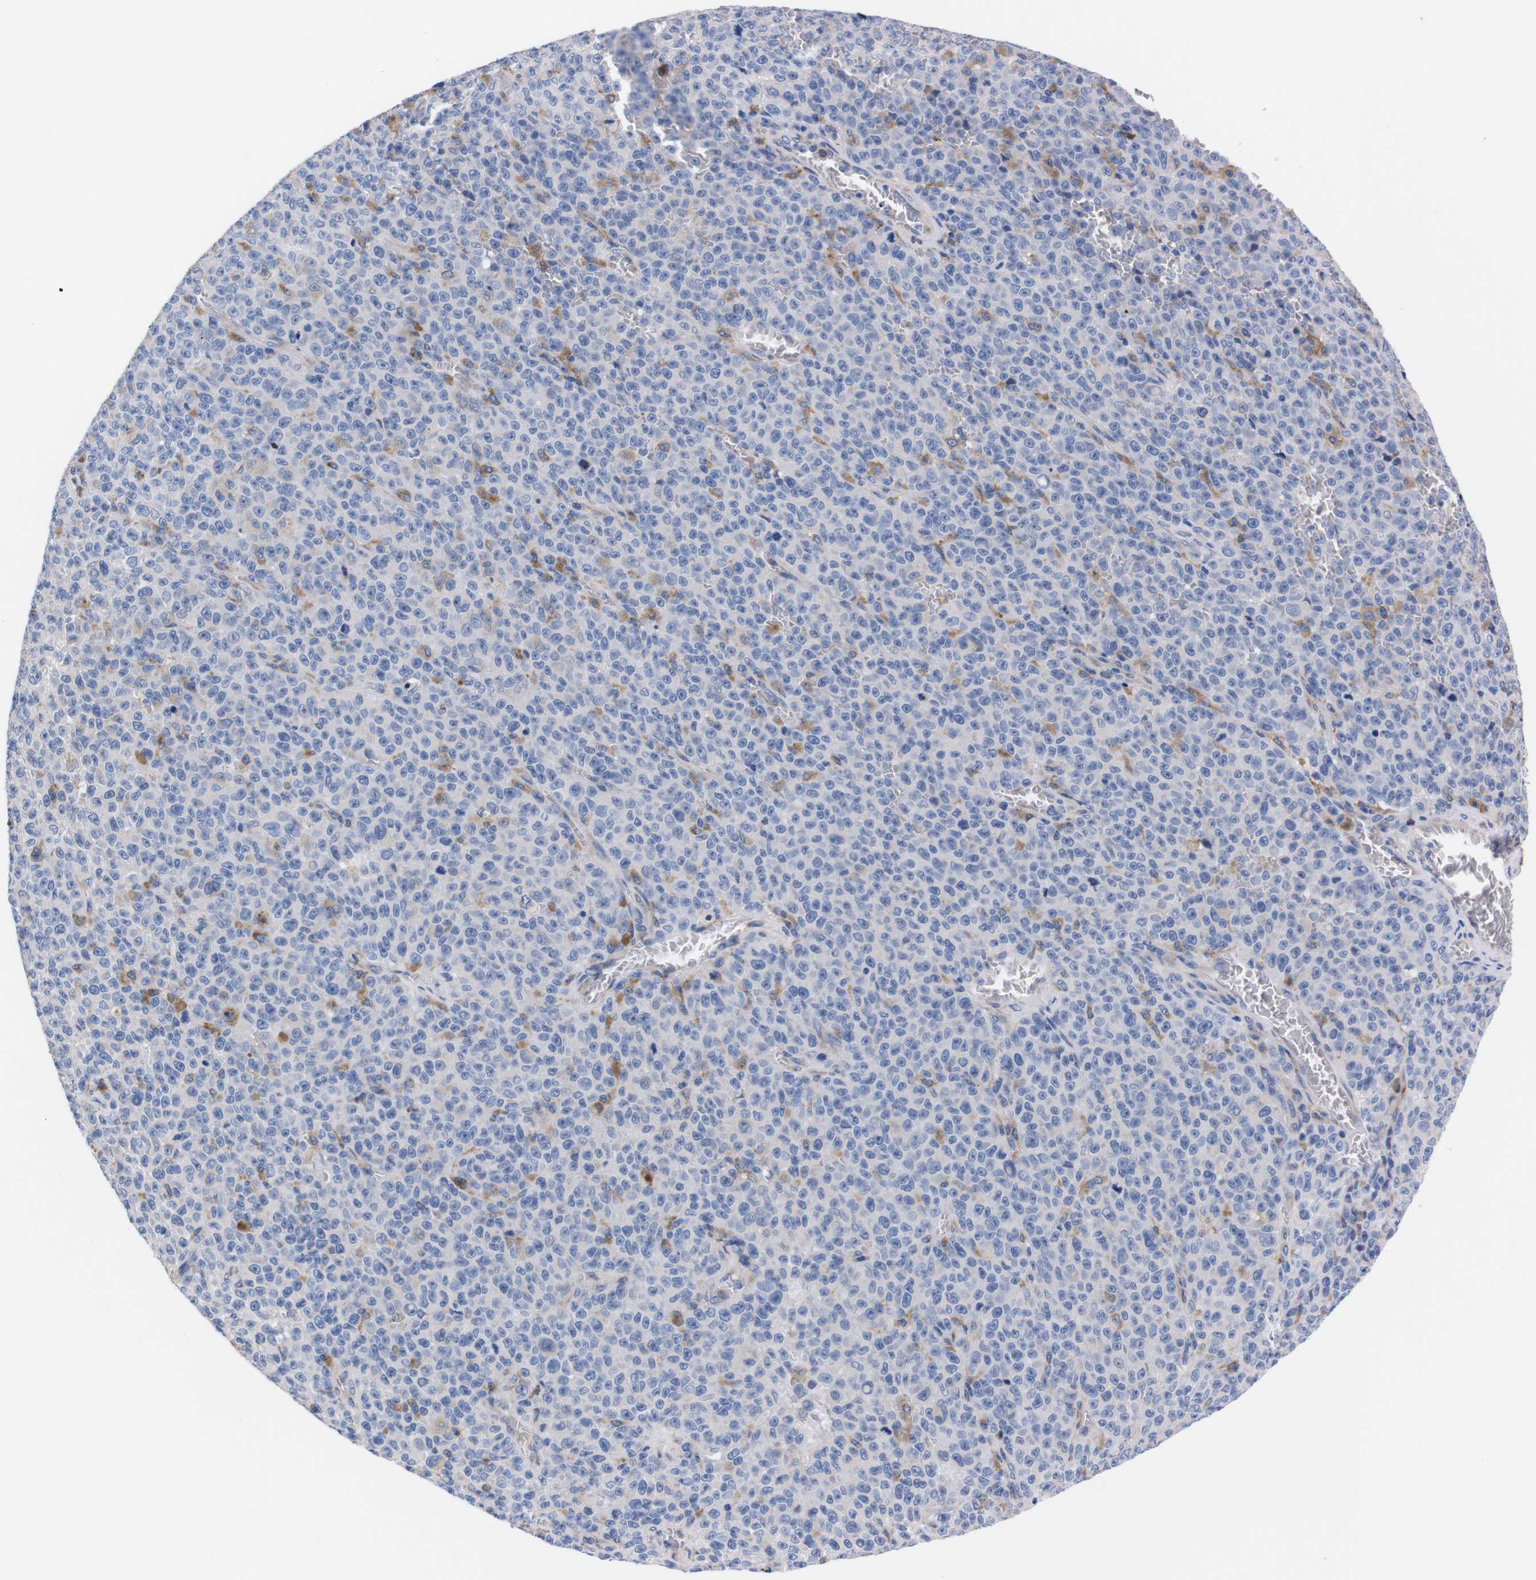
{"staining": {"intensity": "negative", "quantity": "none", "location": "none"}, "tissue": "melanoma", "cell_type": "Tumor cells", "image_type": "cancer", "snomed": [{"axis": "morphology", "description": "Malignant melanoma, NOS"}, {"axis": "topography", "description": "Skin"}], "caption": "A high-resolution histopathology image shows immunohistochemistry (IHC) staining of melanoma, which shows no significant expression in tumor cells. The staining was performed using DAB (3,3'-diaminobenzidine) to visualize the protein expression in brown, while the nuclei were stained in blue with hematoxylin (Magnification: 20x).", "gene": "NEBL", "patient": {"sex": "female", "age": 82}}